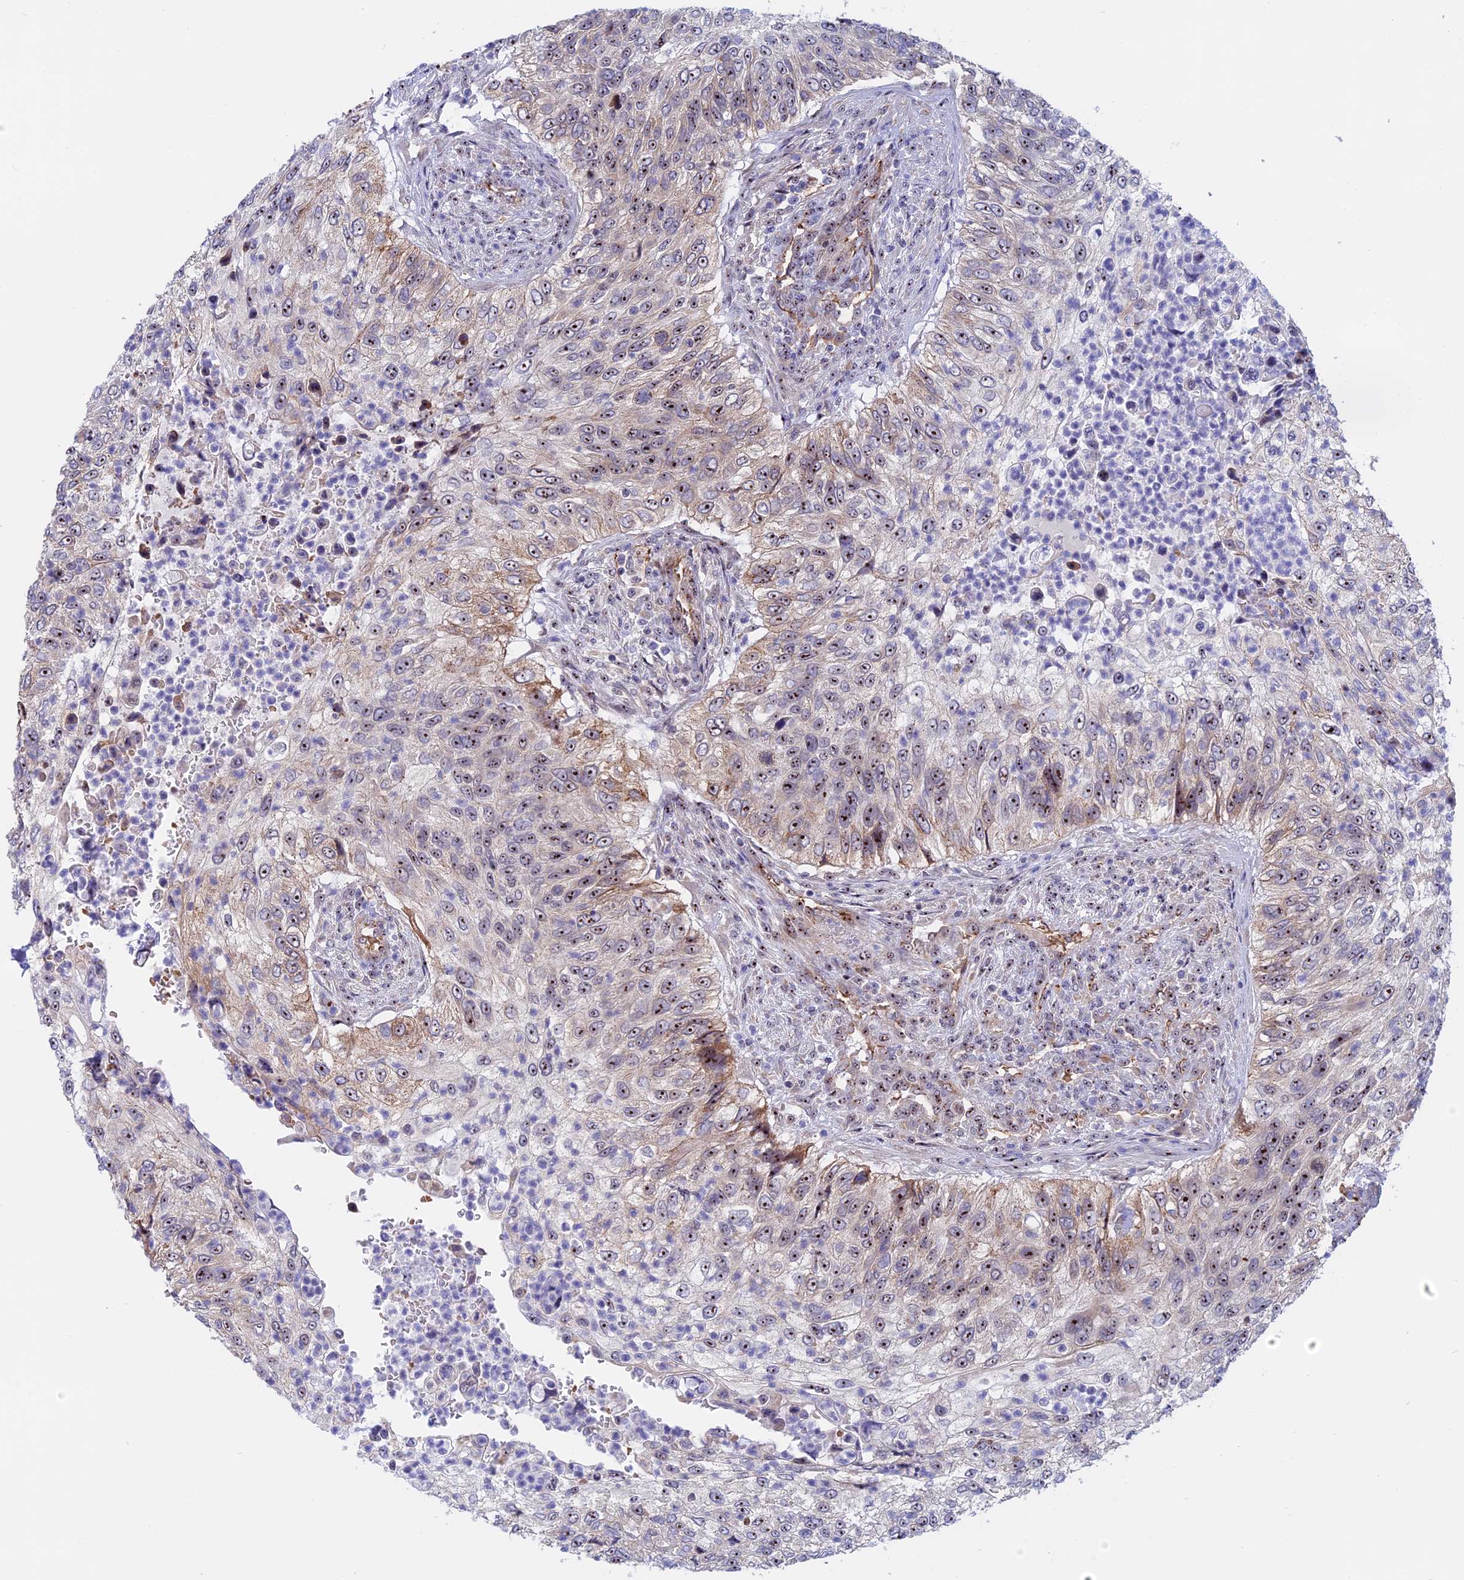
{"staining": {"intensity": "moderate", "quantity": "25%-75%", "location": "nuclear"}, "tissue": "urothelial cancer", "cell_type": "Tumor cells", "image_type": "cancer", "snomed": [{"axis": "morphology", "description": "Urothelial carcinoma, High grade"}, {"axis": "topography", "description": "Urinary bladder"}], "caption": "Immunohistochemistry (IHC) (DAB (3,3'-diaminobenzidine)) staining of urothelial cancer exhibits moderate nuclear protein expression in about 25%-75% of tumor cells.", "gene": "DBNDD1", "patient": {"sex": "female", "age": 60}}